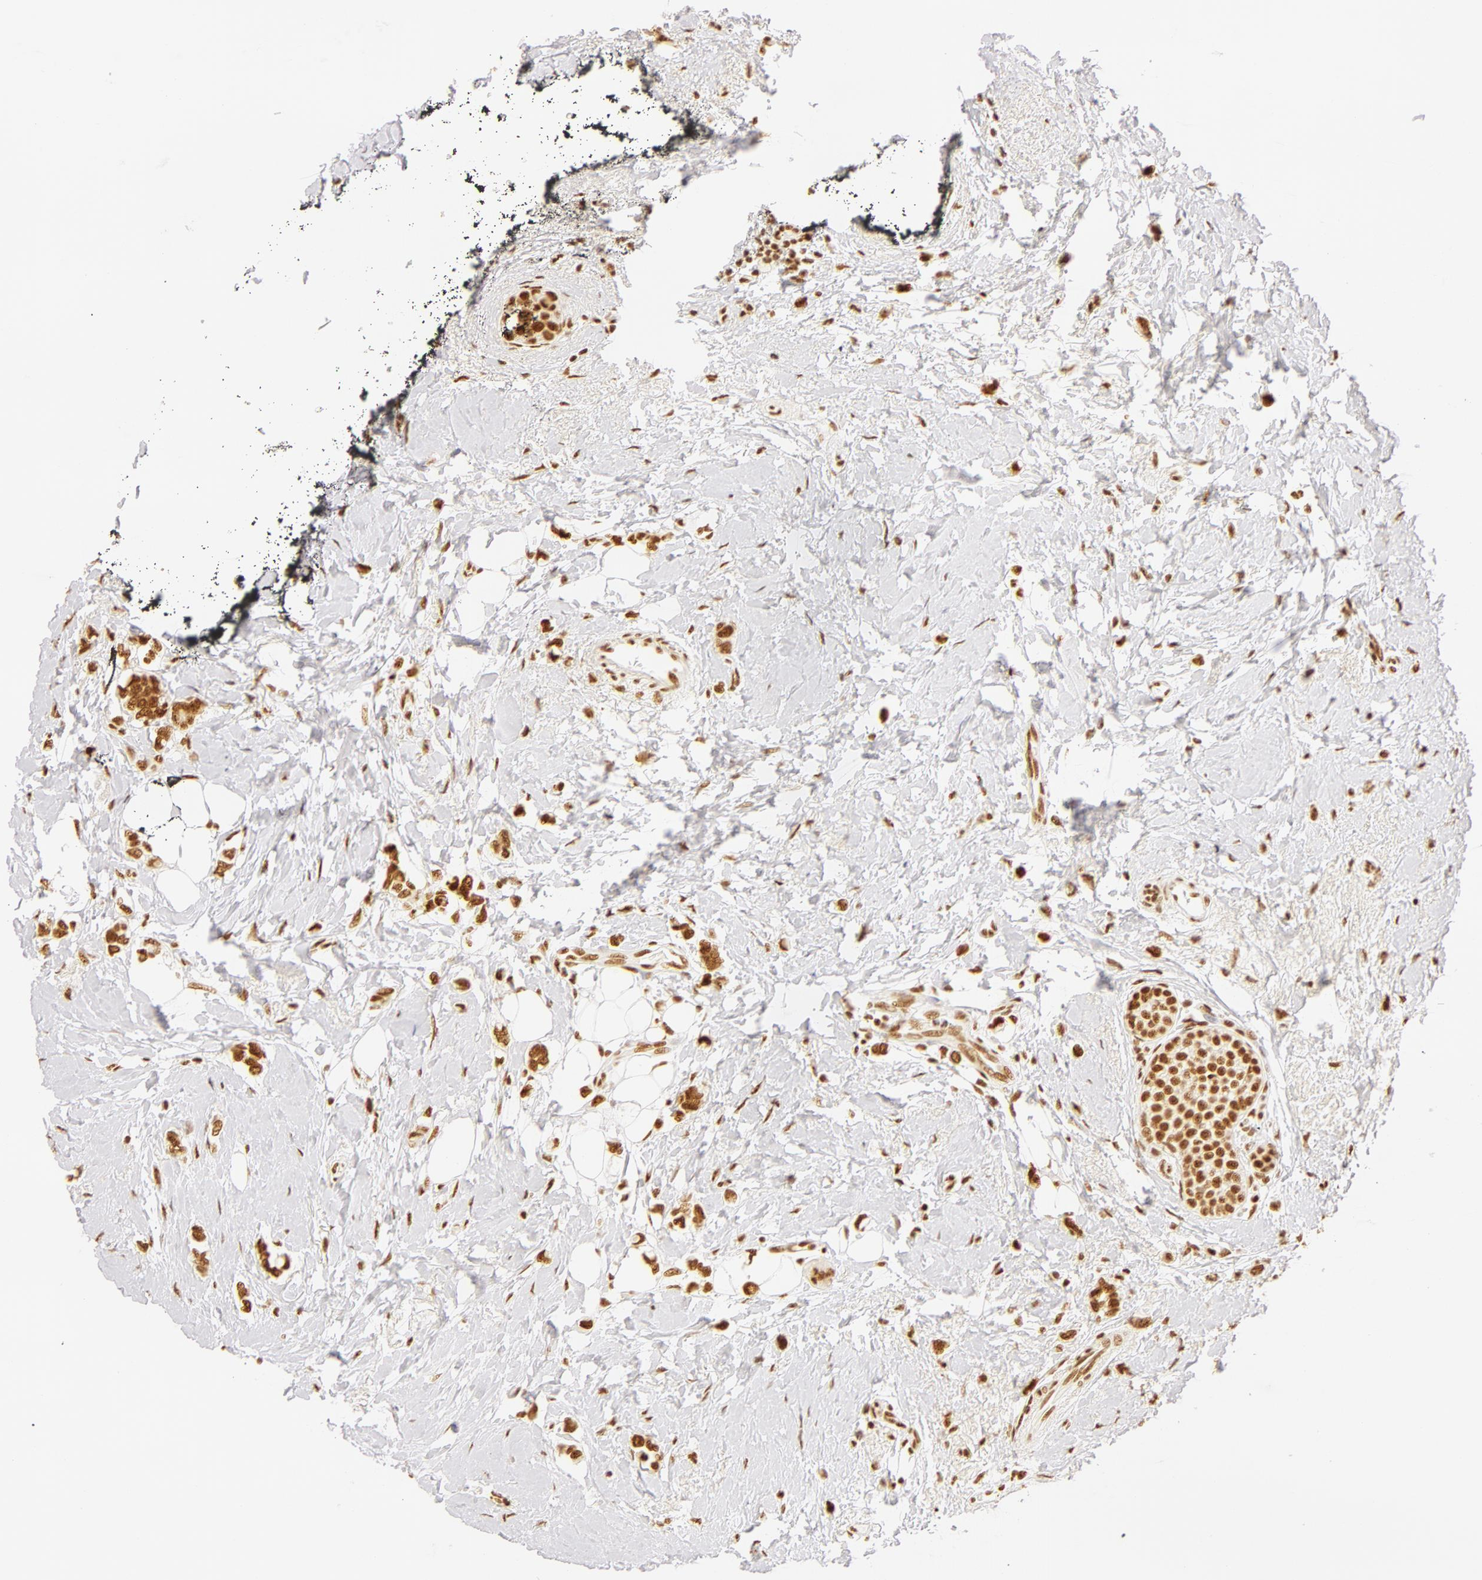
{"staining": {"intensity": "moderate", "quantity": ">75%", "location": "nuclear"}, "tissue": "breast cancer", "cell_type": "Tumor cells", "image_type": "cancer", "snomed": [{"axis": "morphology", "description": "Duct carcinoma"}, {"axis": "topography", "description": "Breast"}], "caption": "Tumor cells demonstrate medium levels of moderate nuclear staining in approximately >75% of cells in human breast cancer (infiltrating ductal carcinoma). (DAB IHC with brightfield microscopy, high magnification).", "gene": "RBM39", "patient": {"sex": "female", "age": 72}}